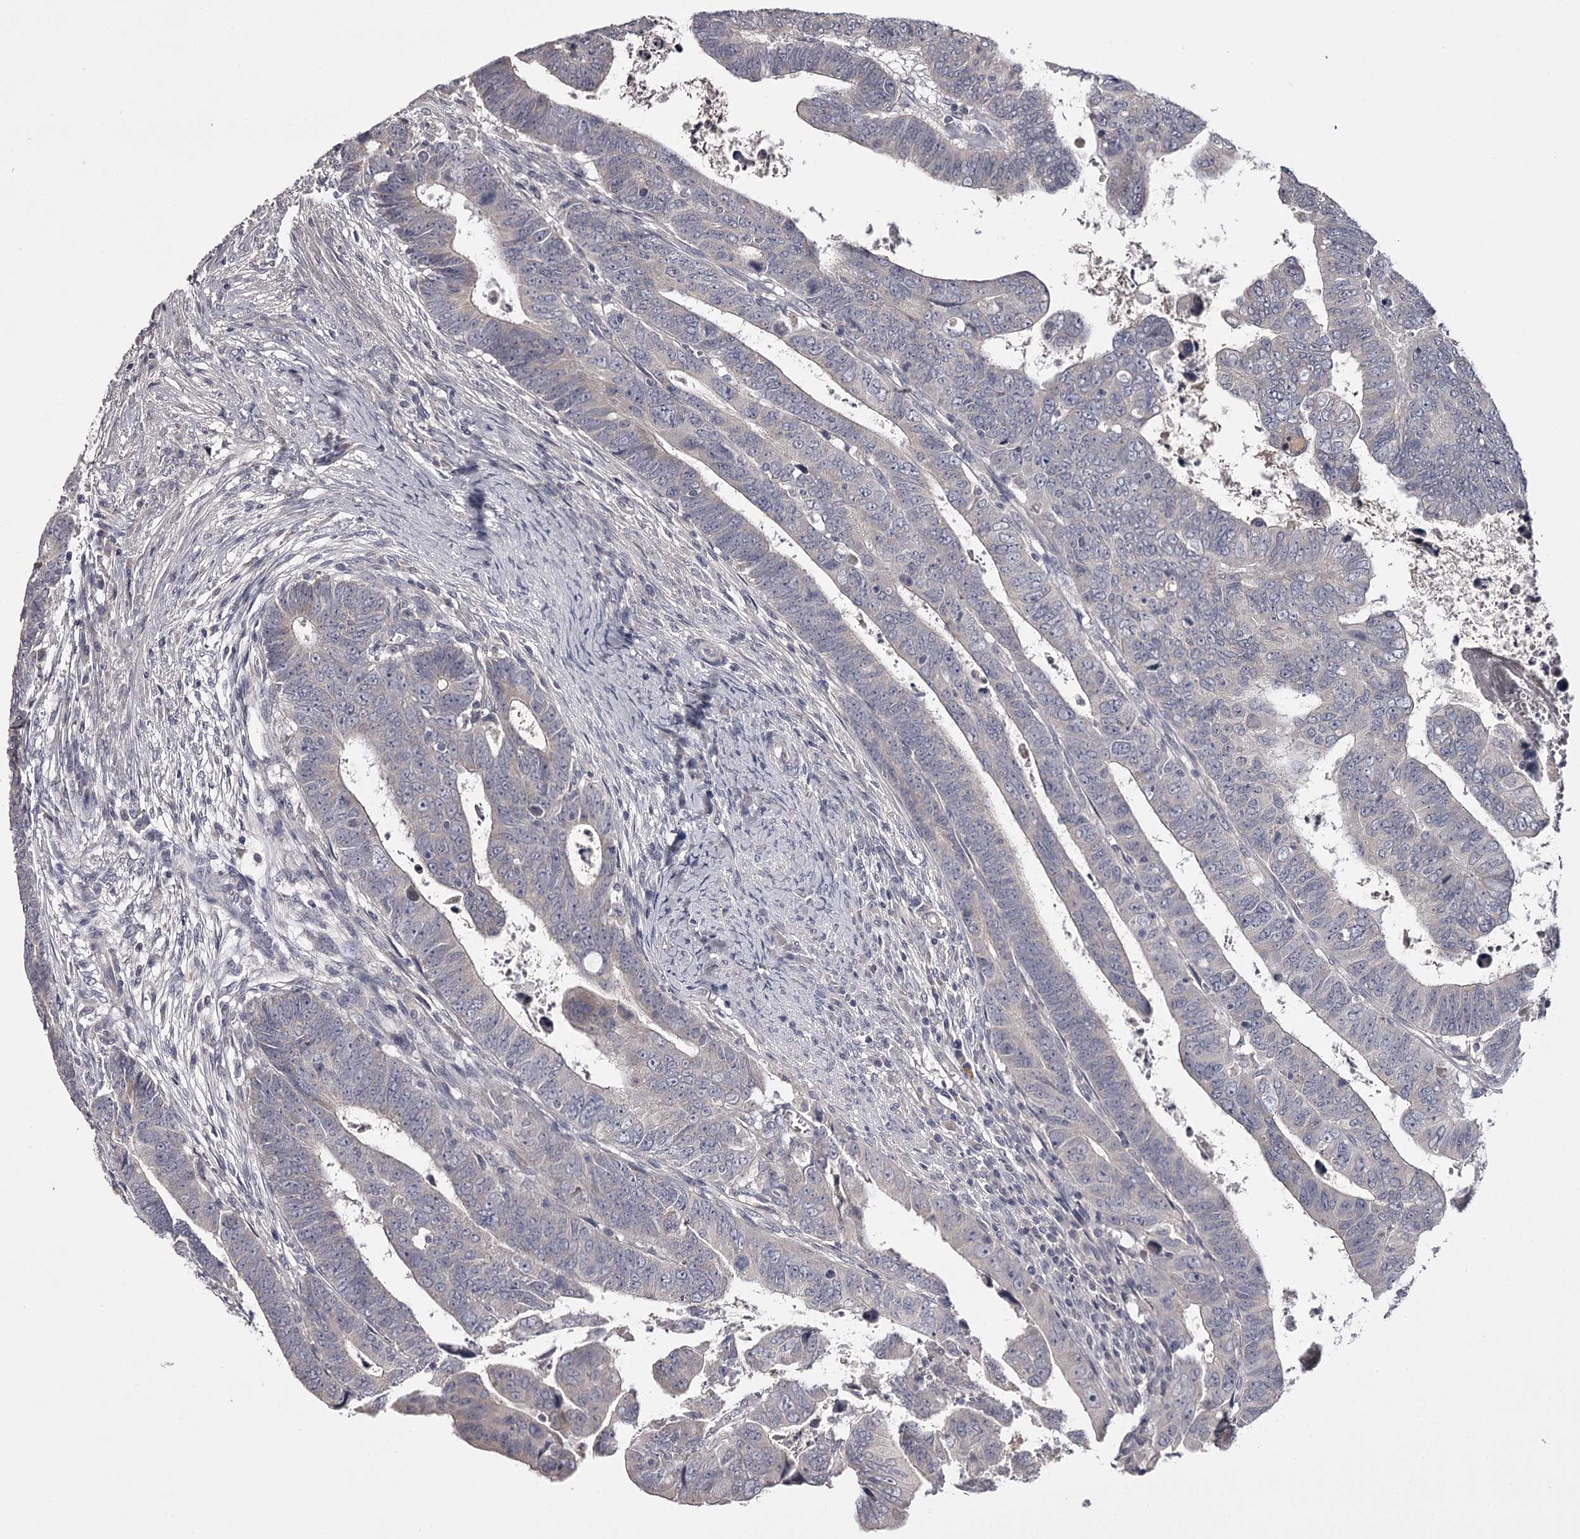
{"staining": {"intensity": "negative", "quantity": "none", "location": "none"}, "tissue": "colorectal cancer", "cell_type": "Tumor cells", "image_type": "cancer", "snomed": [{"axis": "morphology", "description": "Normal tissue, NOS"}, {"axis": "morphology", "description": "Adenocarcinoma, NOS"}, {"axis": "topography", "description": "Rectum"}], "caption": "A micrograph of colorectal adenocarcinoma stained for a protein exhibits no brown staining in tumor cells.", "gene": "PRM2", "patient": {"sex": "female", "age": 65}}